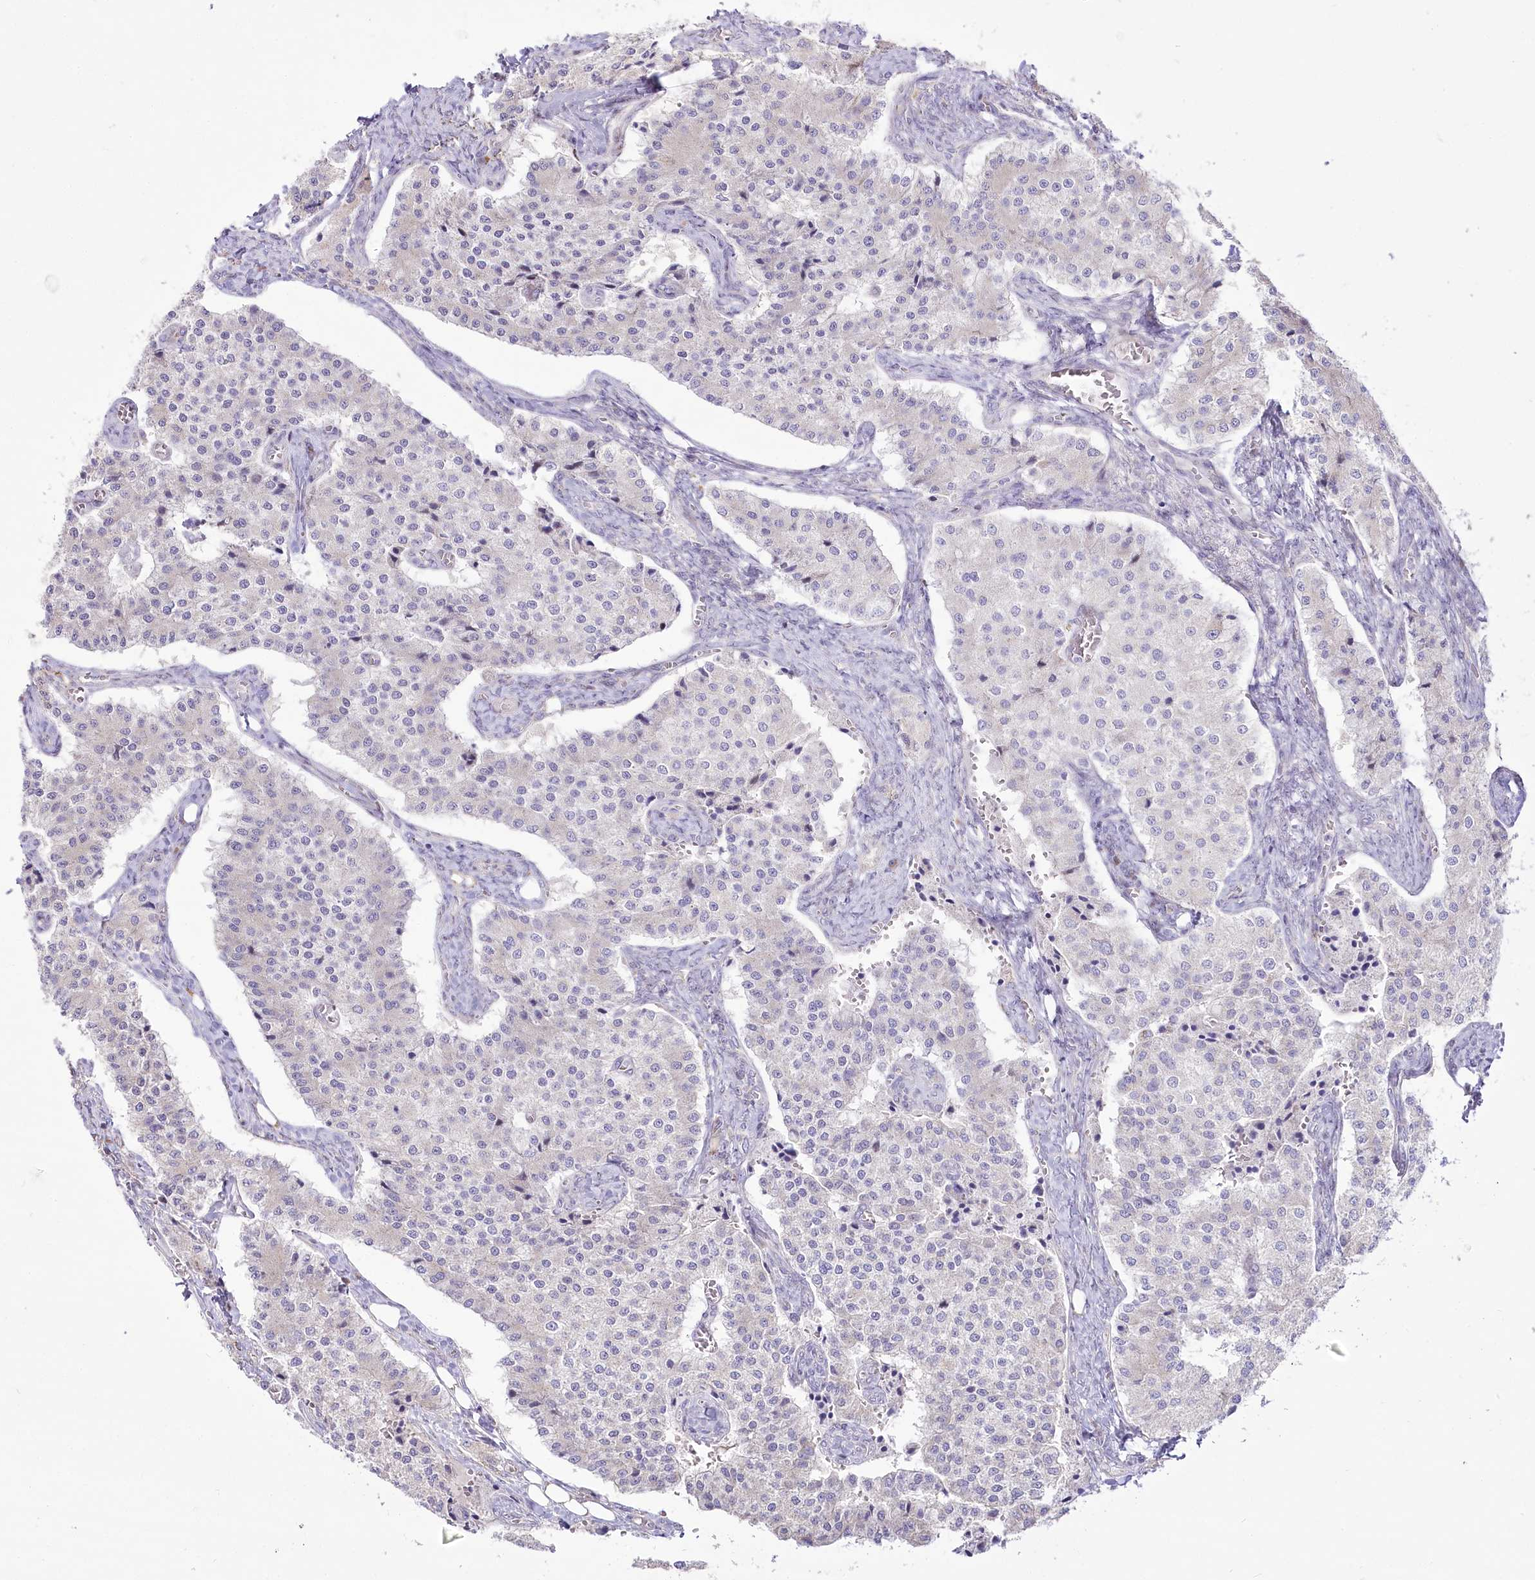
{"staining": {"intensity": "negative", "quantity": "none", "location": "none"}, "tissue": "carcinoid", "cell_type": "Tumor cells", "image_type": "cancer", "snomed": [{"axis": "morphology", "description": "Carcinoid, malignant, NOS"}, {"axis": "topography", "description": "Colon"}], "caption": "The immunohistochemistry (IHC) photomicrograph has no significant staining in tumor cells of carcinoid tissue.", "gene": "CEP164", "patient": {"sex": "female", "age": 52}}